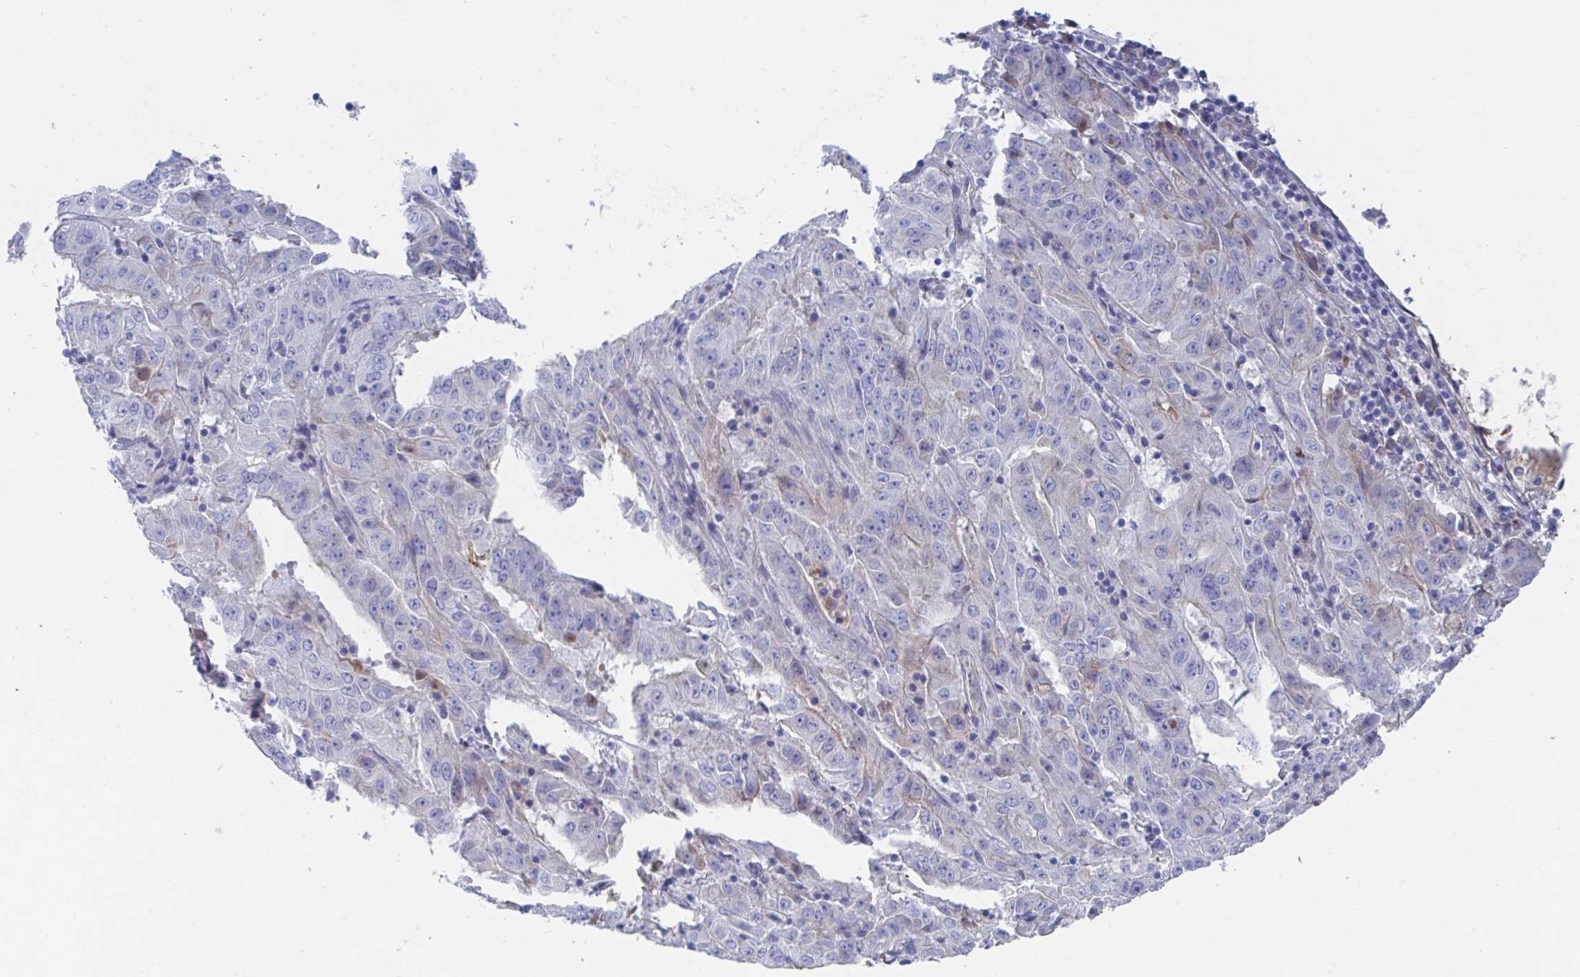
{"staining": {"intensity": "negative", "quantity": "none", "location": "none"}, "tissue": "pancreatic cancer", "cell_type": "Tumor cells", "image_type": "cancer", "snomed": [{"axis": "morphology", "description": "Adenocarcinoma, NOS"}, {"axis": "topography", "description": "Pancreas"}], "caption": "Tumor cells show no significant expression in pancreatic cancer.", "gene": "TNFAIP6", "patient": {"sex": "male", "age": 63}}